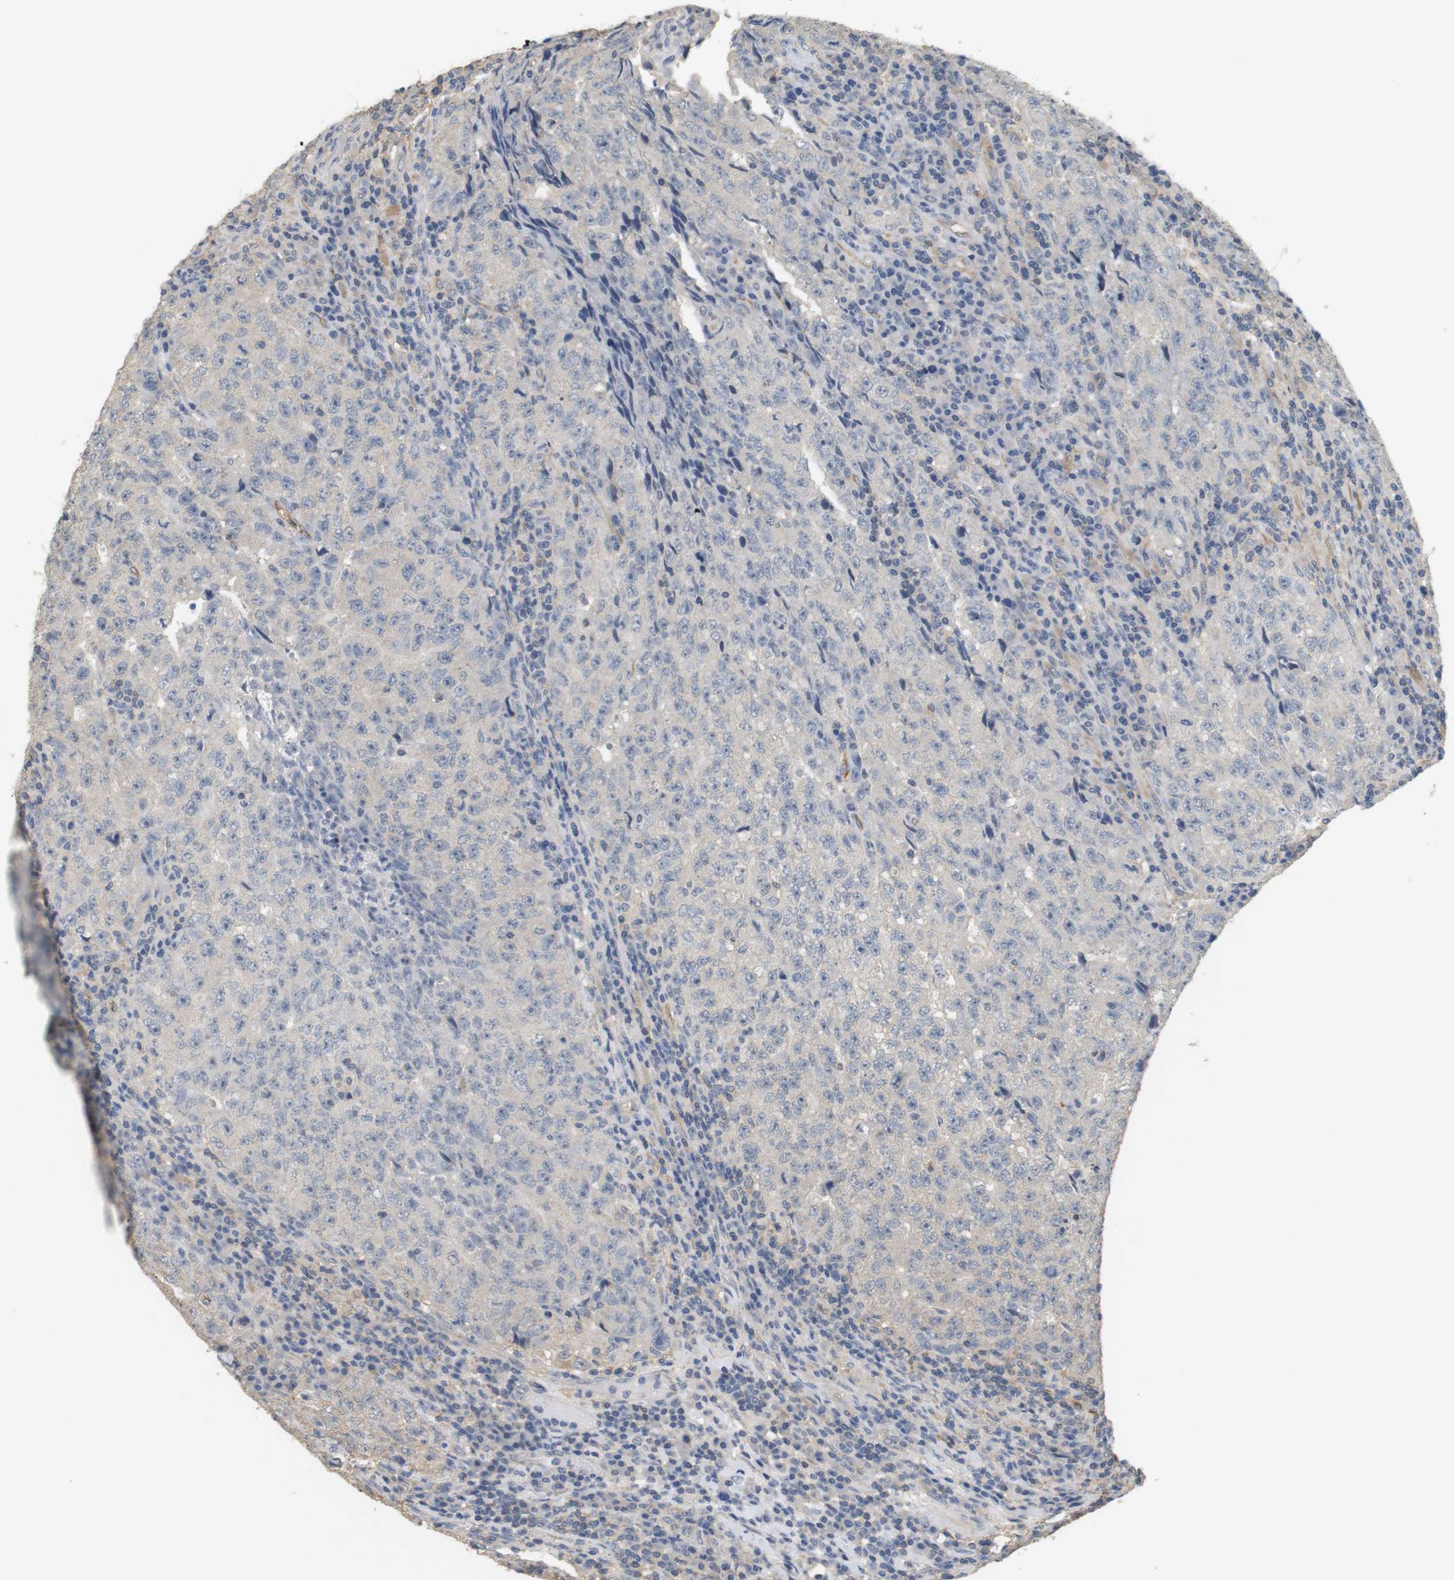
{"staining": {"intensity": "negative", "quantity": "none", "location": "none"}, "tissue": "testis cancer", "cell_type": "Tumor cells", "image_type": "cancer", "snomed": [{"axis": "morphology", "description": "Necrosis, NOS"}, {"axis": "morphology", "description": "Carcinoma, Embryonal, NOS"}, {"axis": "topography", "description": "Testis"}], "caption": "Histopathology image shows no protein positivity in tumor cells of embryonal carcinoma (testis) tissue. (DAB immunohistochemistry visualized using brightfield microscopy, high magnification).", "gene": "OSR1", "patient": {"sex": "male", "age": 19}}